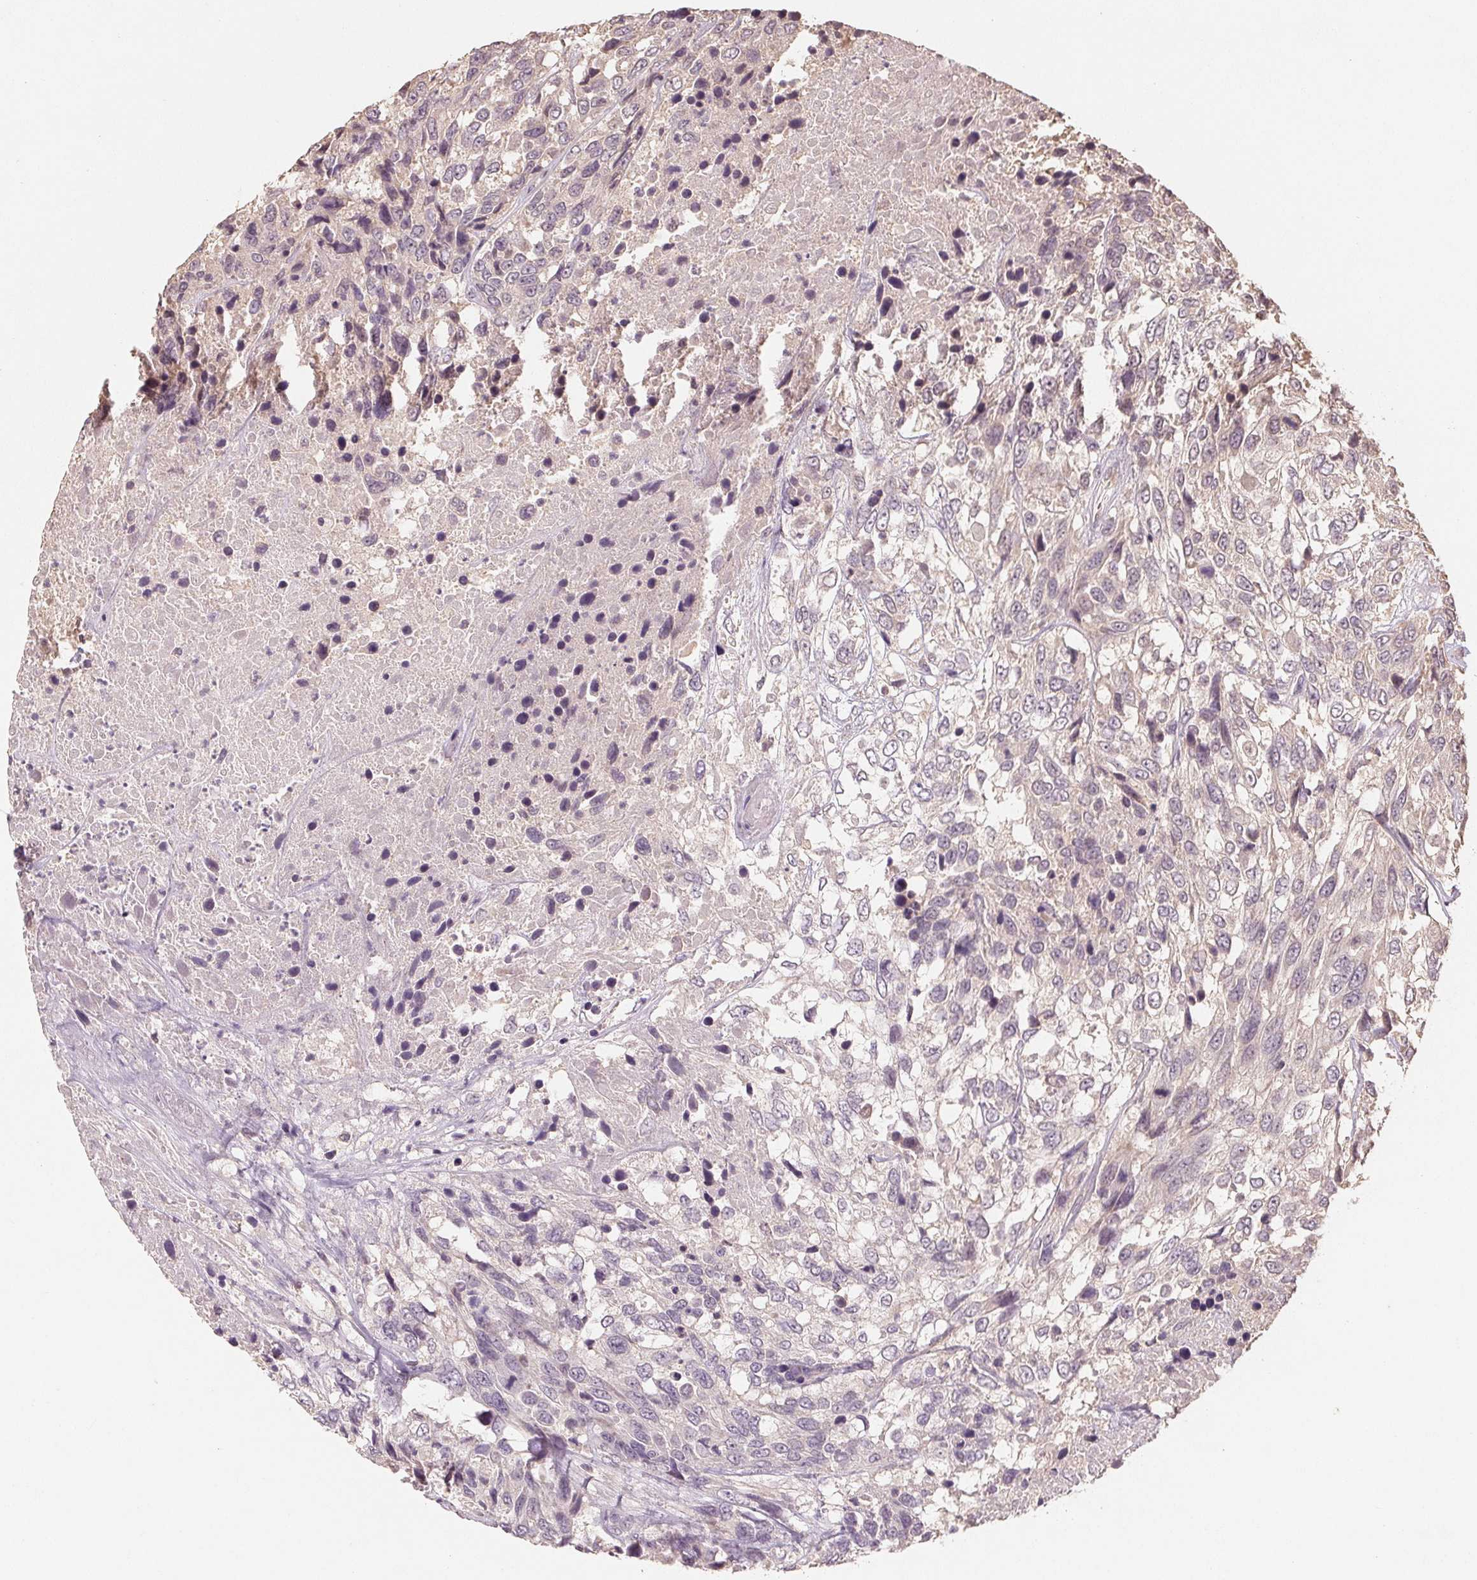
{"staining": {"intensity": "negative", "quantity": "none", "location": "none"}, "tissue": "urothelial cancer", "cell_type": "Tumor cells", "image_type": "cancer", "snomed": [{"axis": "morphology", "description": "Urothelial carcinoma, High grade"}, {"axis": "topography", "description": "Urinary bladder"}], "caption": "A micrograph of human urothelial cancer is negative for staining in tumor cells.", "gene": "COX14", "patient": {"sex": "female", "age": 70}}